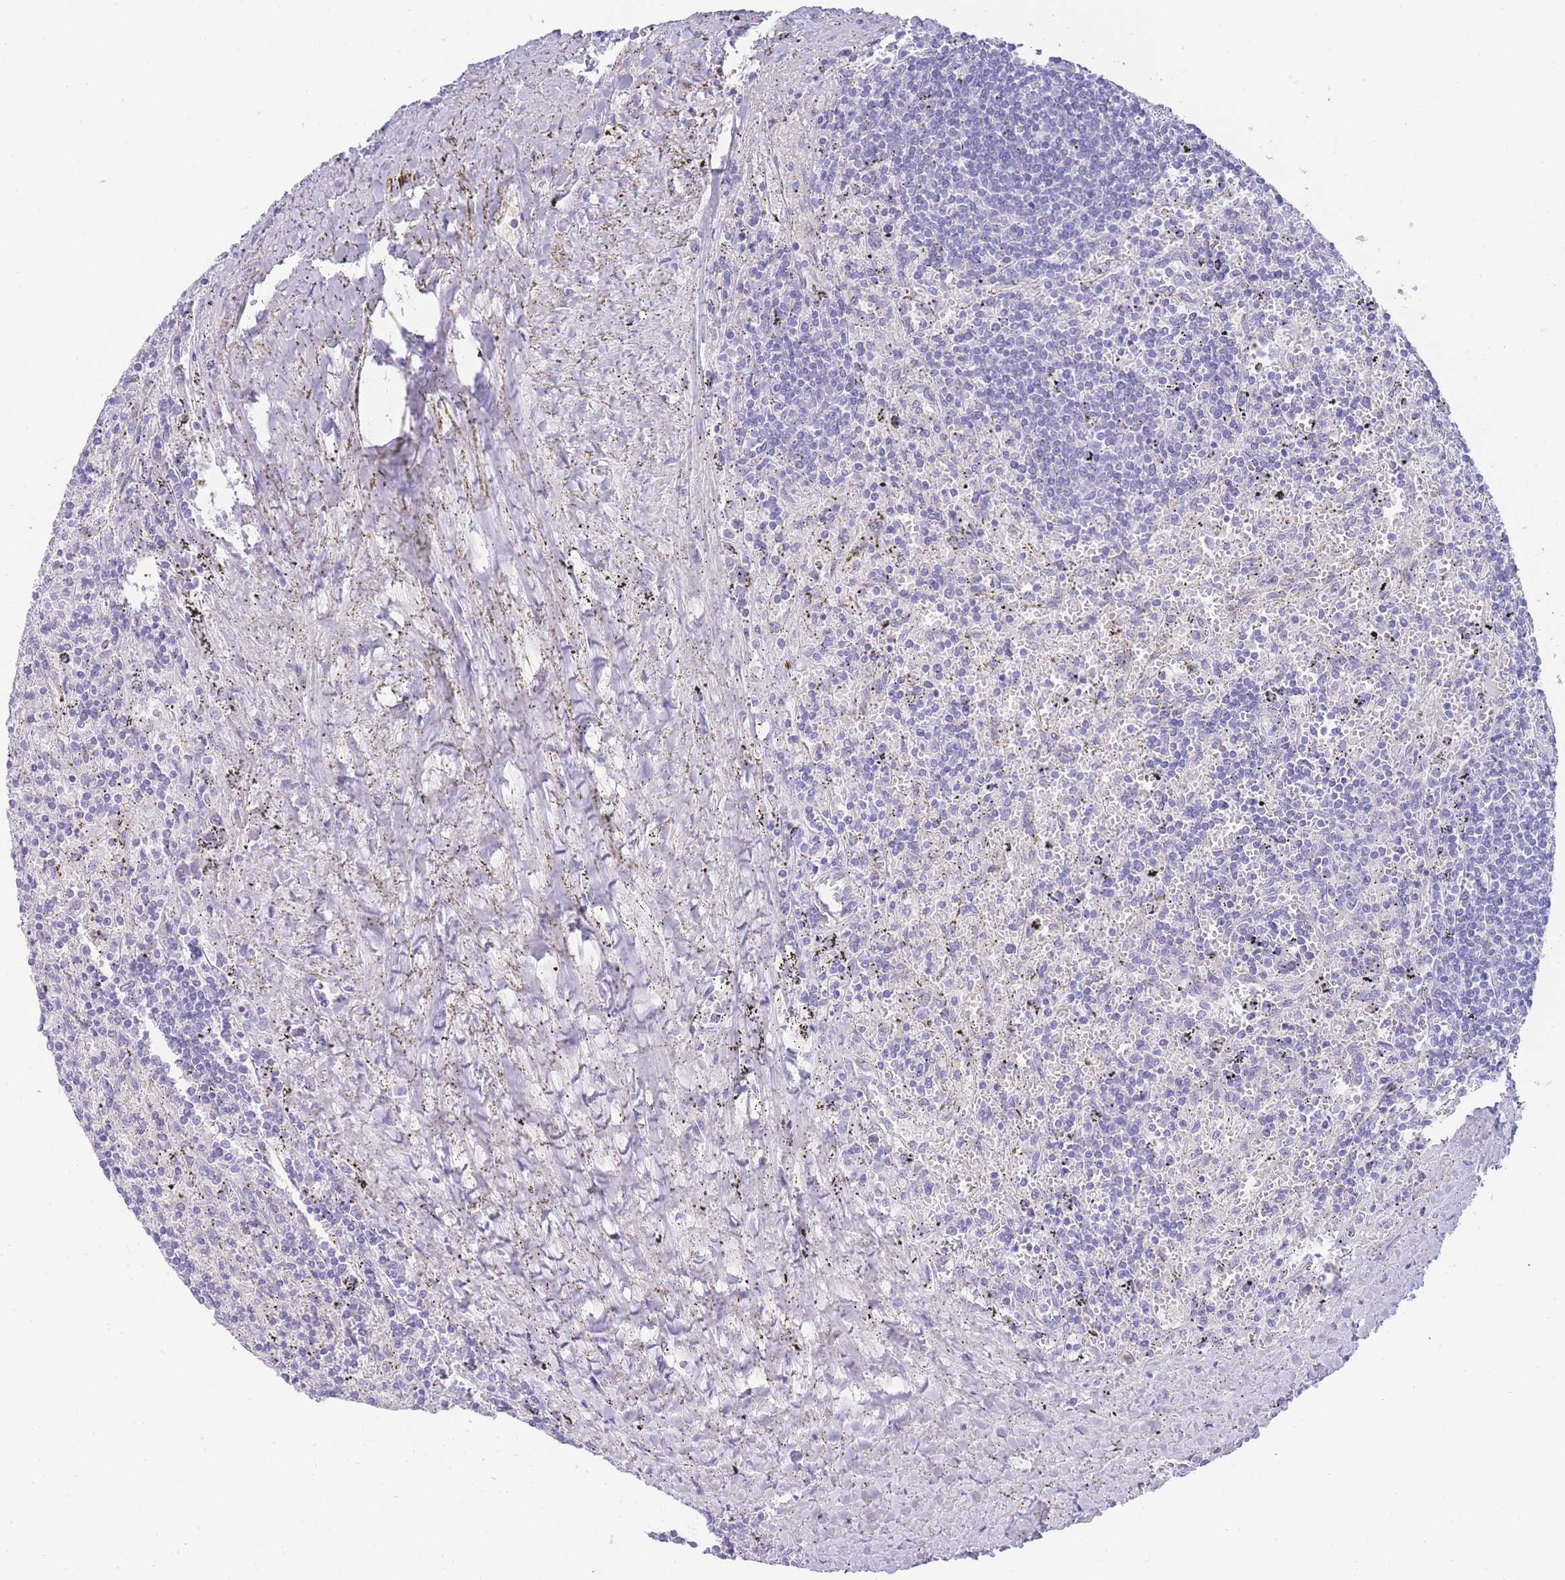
{"staining": {"intensity": "negative", "quantity": "none", "location": "none"}, "tissue": "lymphoma", "cell_type": "Tumor cells", "image_type": "cancer", "snomed": [{"axis": "morphology", "description": "Malignant lymphoma, non-Hodgkin's type, Low grade"}, {"axis": "topography", "description": "Spleen"}], "caption": "The image shows no staining of tumor cells in lymphoma.", "gene": "LRRC37A", "patient": {"sex": "male", "age": 76}}